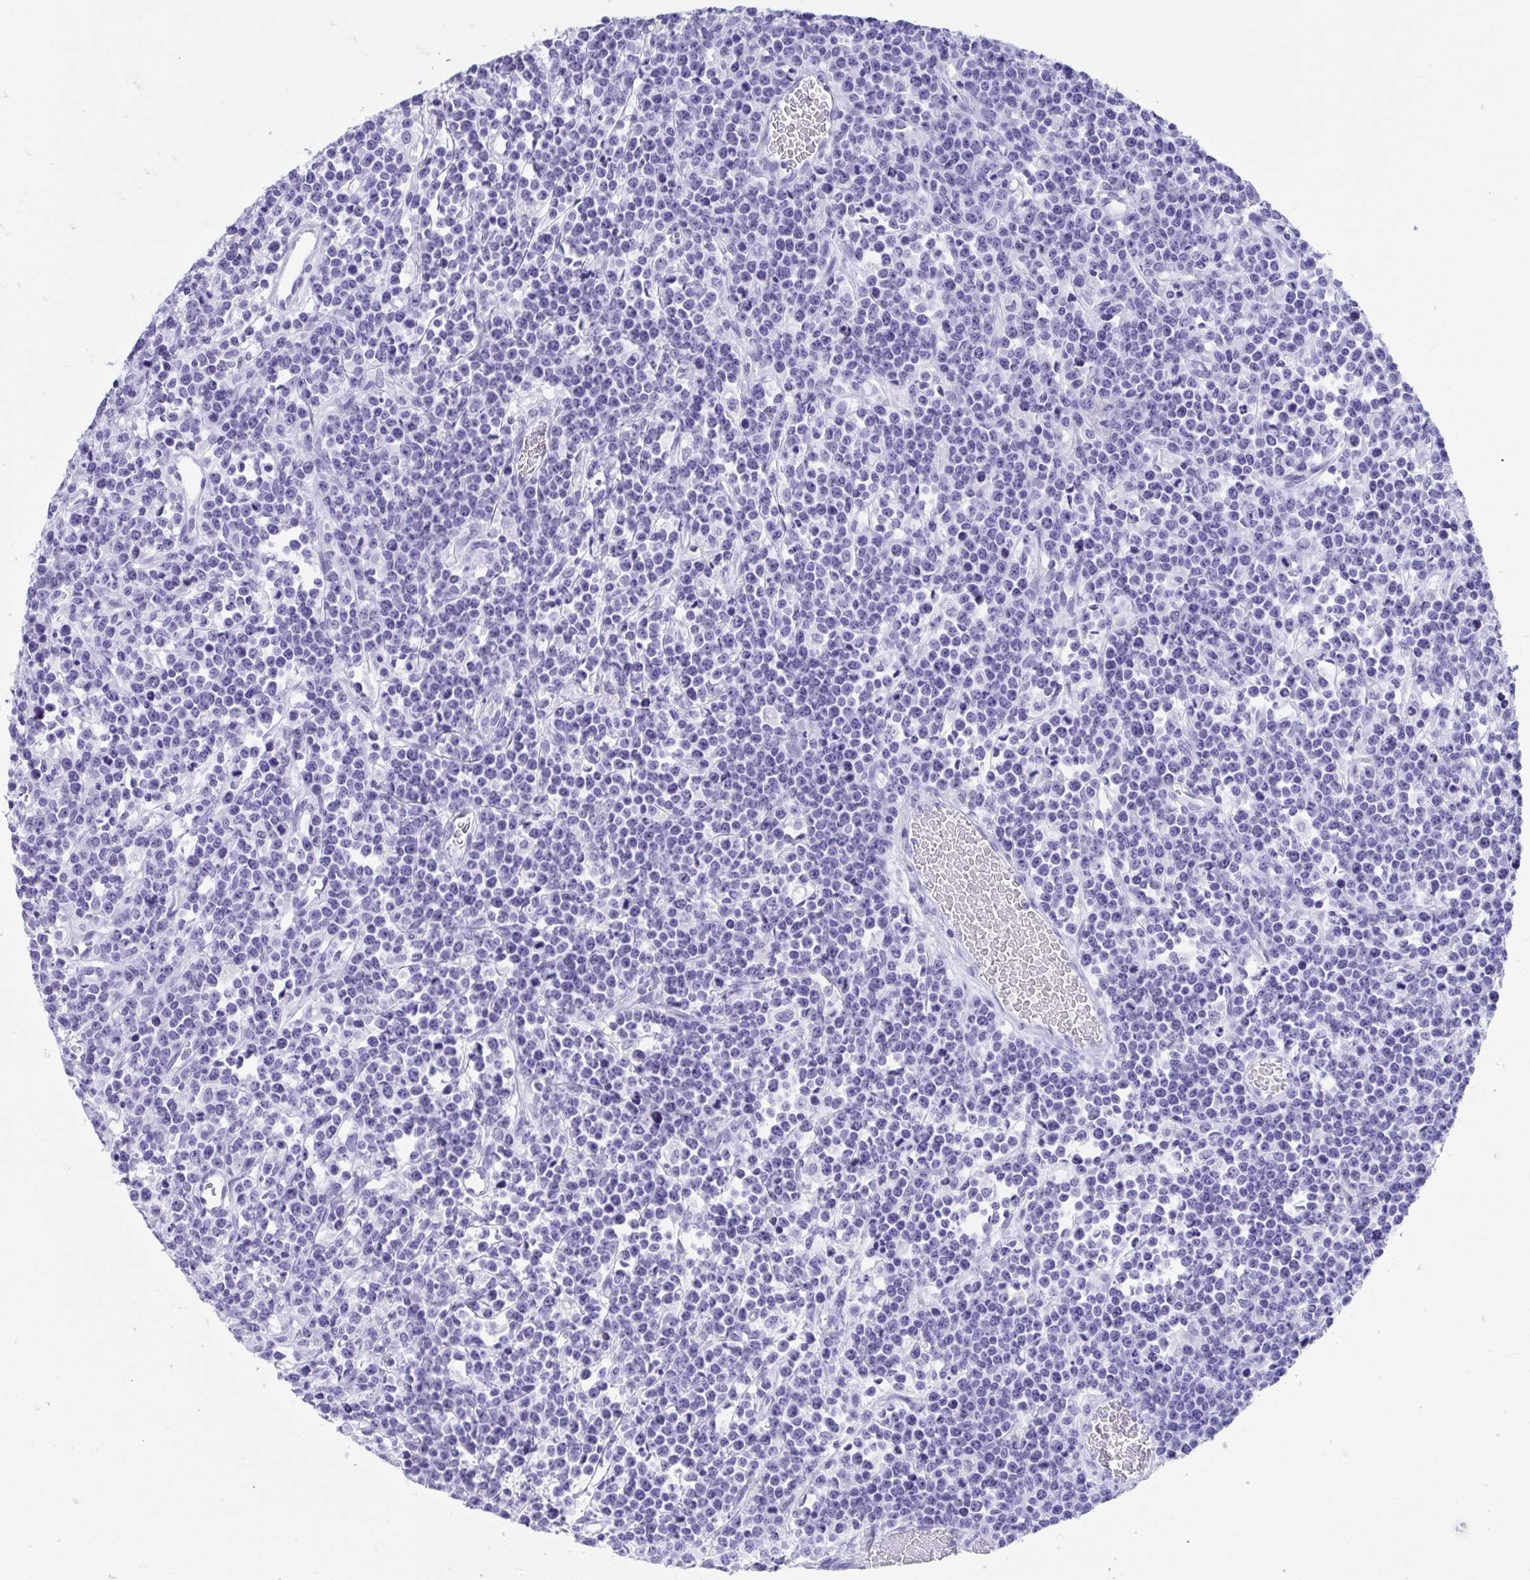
{"staining": {"intensity": "negative", "quantity": "none", "location": "none"}, "tissue": "lymphoma", "cell_type": "Tumor cells", "image_type": "cancer", "snomed": [{"axis": "morphology", "description": "Malignant lymphoma, non-Hodgkin's type, High grade"}, {"axis": "topography", "description": "Ovary"}], "caption": "Lymphoma was stained to show a protein in brown. There is no significant staining in tumor cells.", "gene": "TMEM35A", "patient": {"sex": "female", "age": 56}}